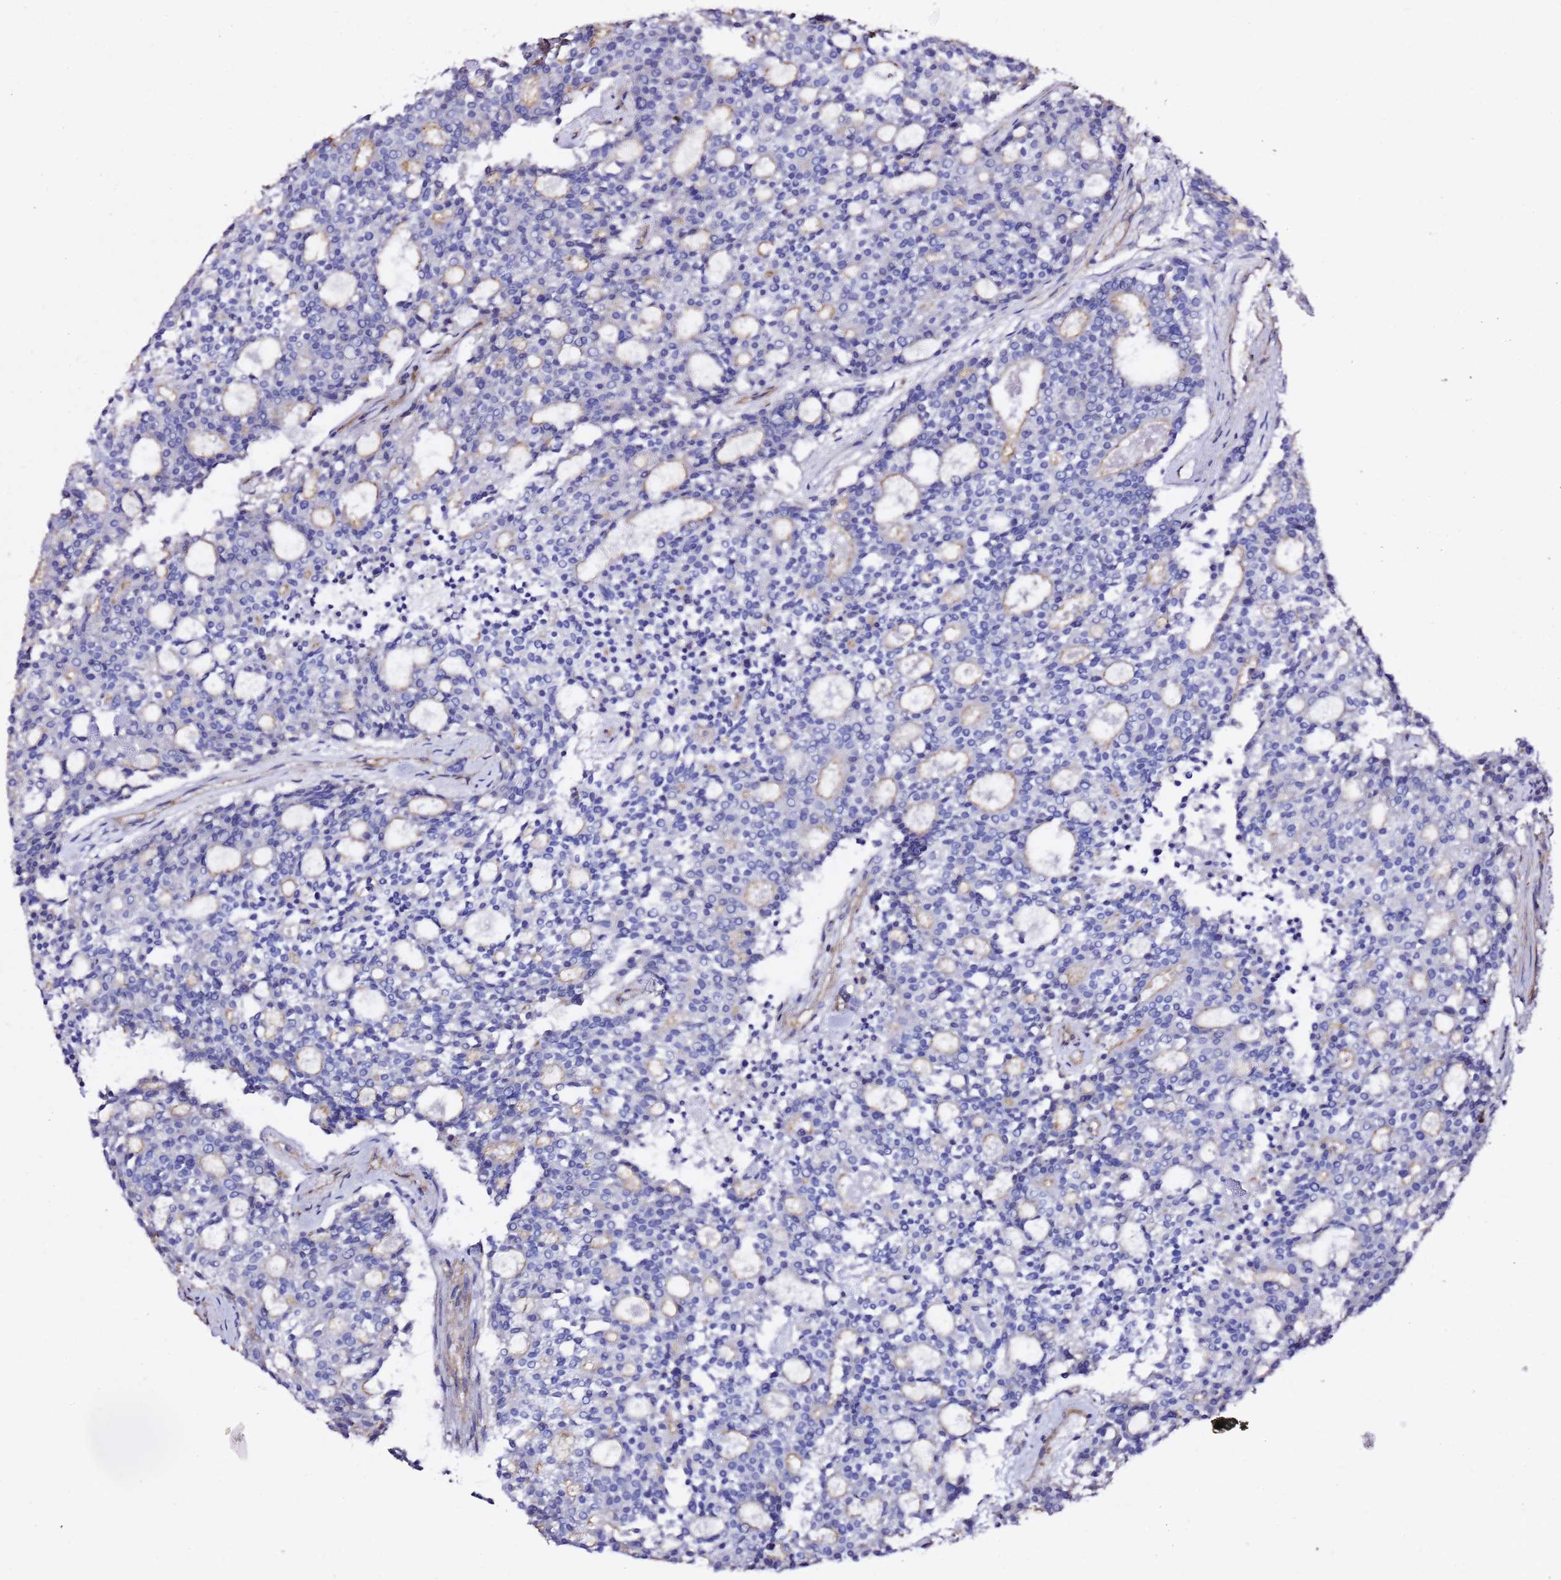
{"staining": {"intensity": "negative", "quantity": "none", "location": "none"}, "tissue": "carcinoid", "cell_type": "Tumor cells", "image_type": "cancer", "snomed": [{"axis": "morphology", "description": "Carcinoid, malignant, NOS"}, {"axis": "topography", "description": "Pancreas"}], "caption": "Tumor cells show no significant protein expression in carcinoid. (DAB immunohistochemistry with hematoxylin counter stain).", "gene": "ZFP36L2", "patient": {"sex": "female", "age": 54}}